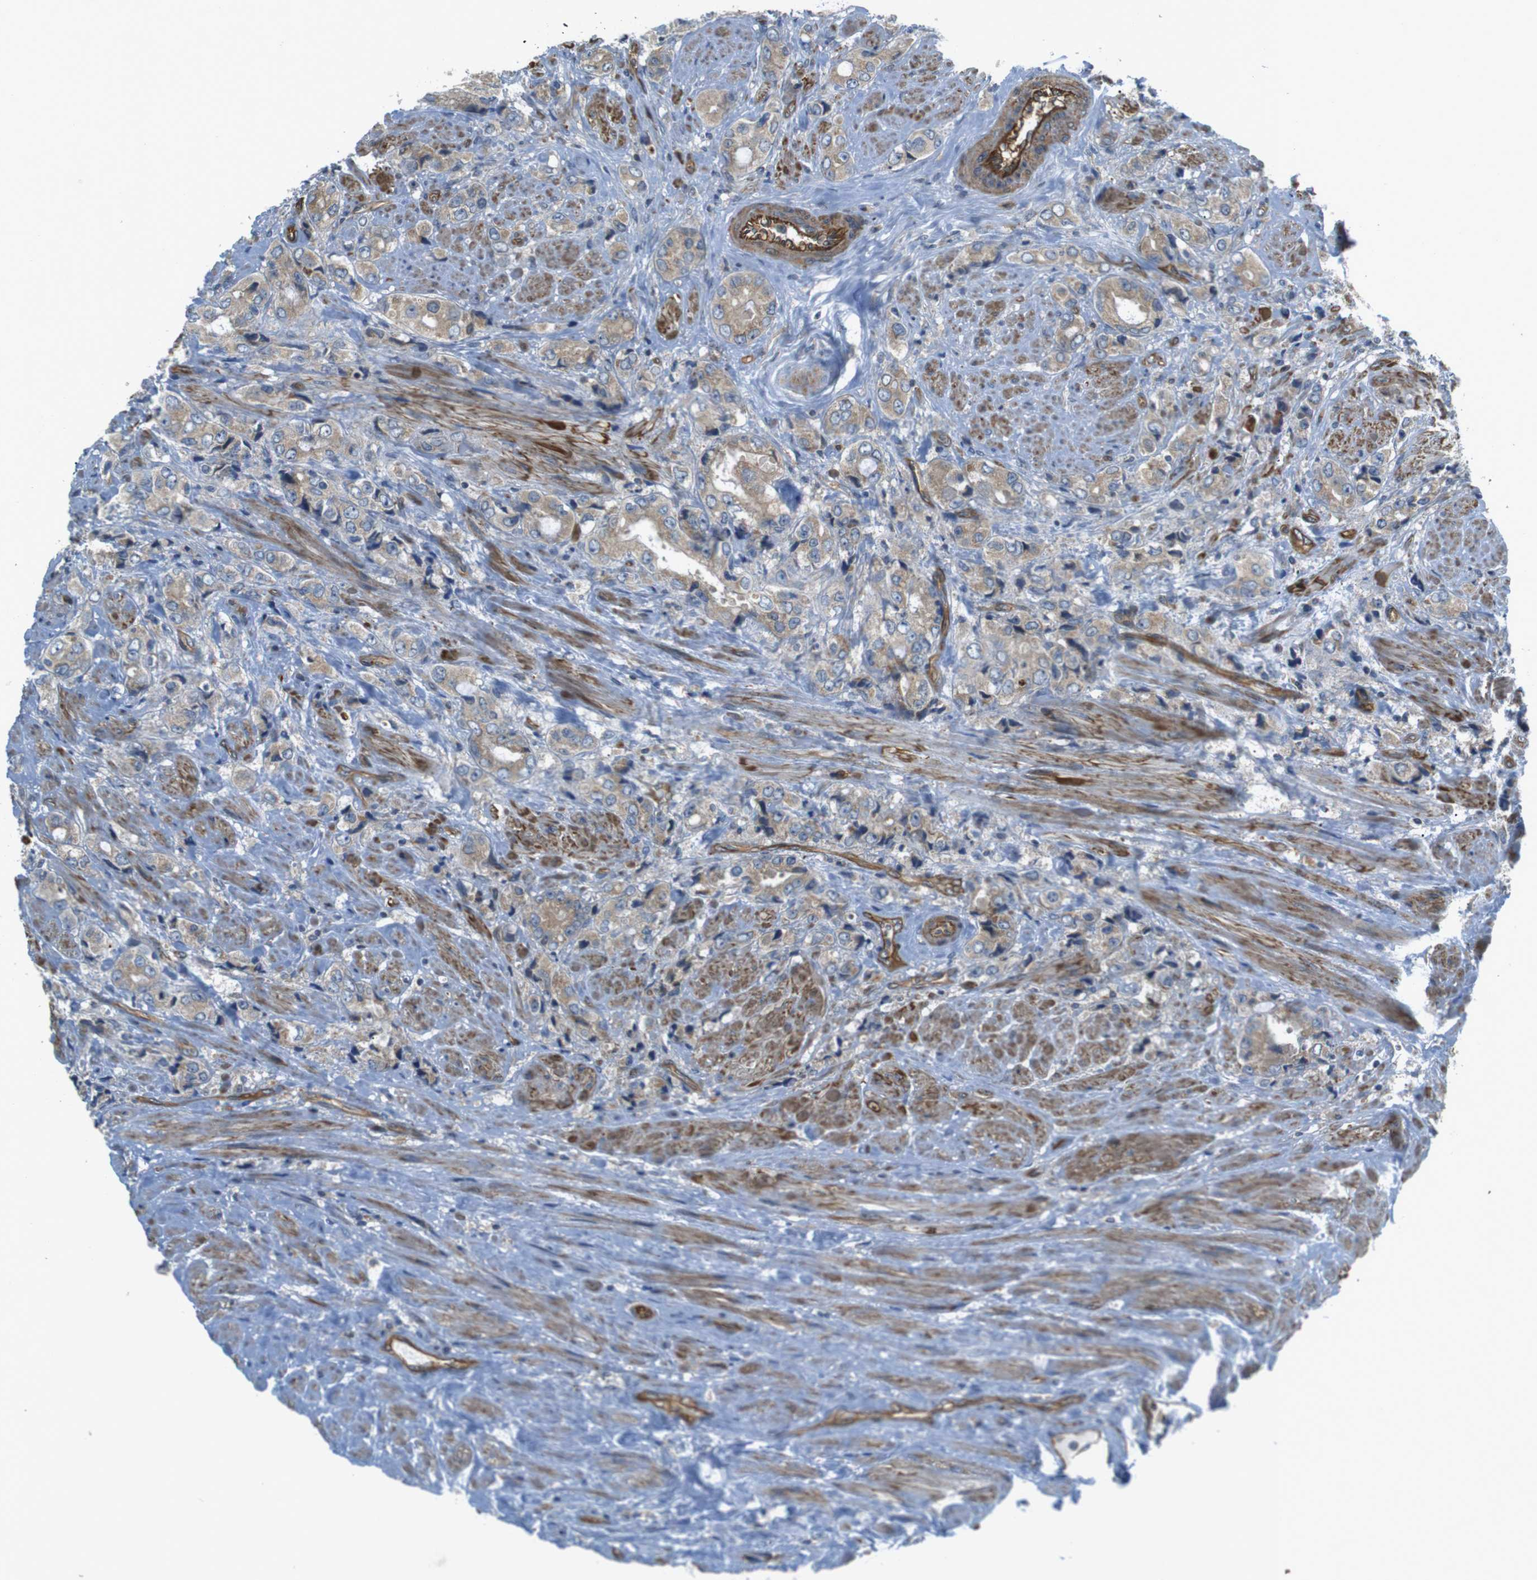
{"staining": {"intensity": "weak", "quantity": ">75%", "location": "cytoplasmic/membranous"}, "tissue": "prostate cancer", "cell_type": "Tumor cells", "image_type": "cancer", "snomed": [{"axis": "morphology", "description": "Adenocarcinoma, High grade"}, {"axis": "topography", "description": "Prostate"}], "caption": "The histopathology image exhibits staining of prostate adenocarcinoma (high-grade), revealing weak cytoplasmic/membranous protein expression (brown color) within tumor cells. (Brightfield microscopy of DAB IHC at high magnification).", "gene": "TSC1", "patient": {"sex": "male", "age": 61}}